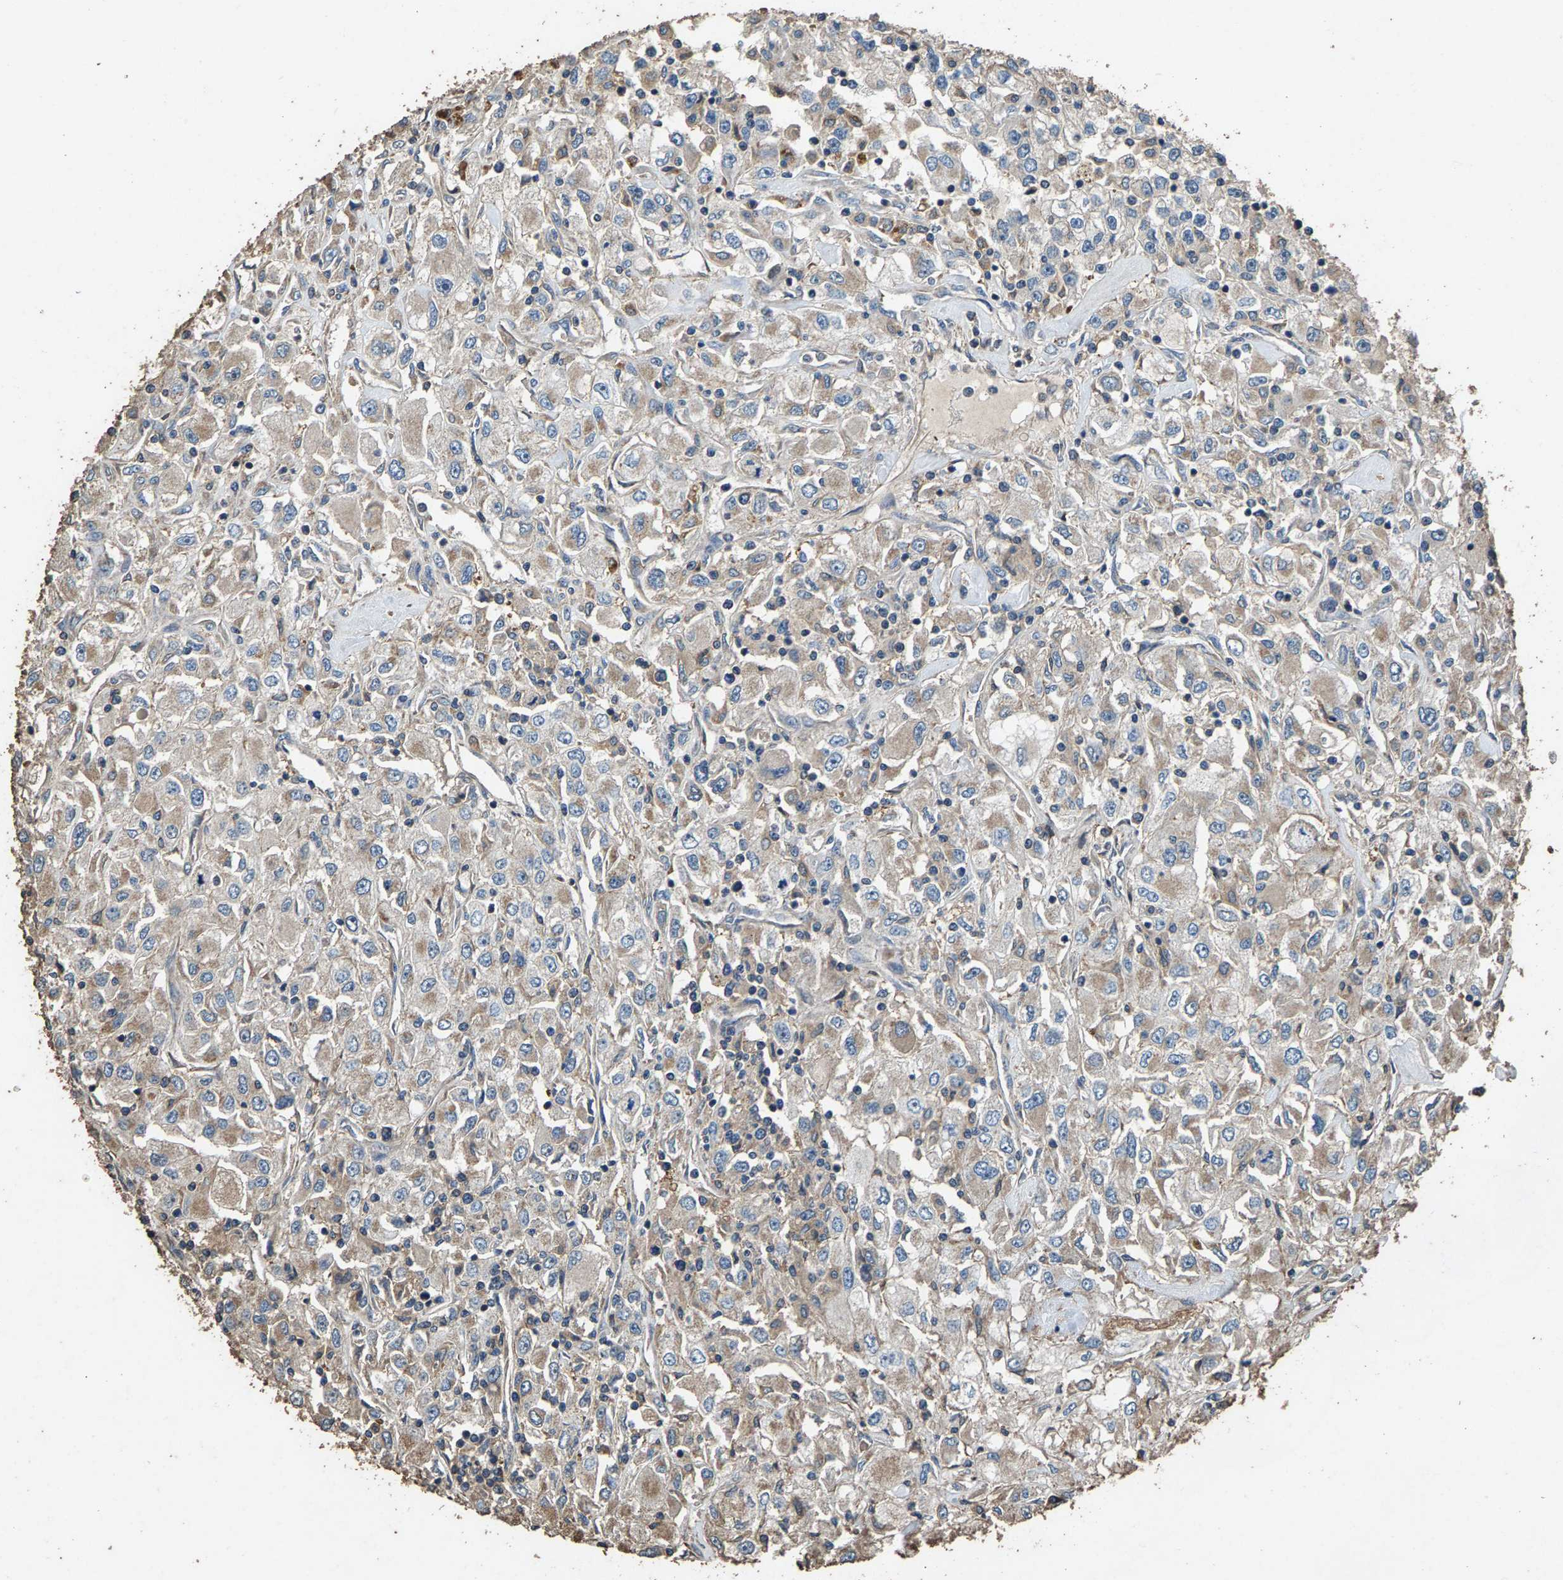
{"staining": {"intensity": "weak", "quantity": "25%-75%", "location": "cytoplasmic/membranous"}, "tissue": "renal cancer", "cell_type": "Tumor cells", "image_type": "cancer", "snomed": [{"axis": "morphology", "description": "Adenocarcinoma, NOS"}, {"axis": "topography", "description": "Kidney"}], "caption": "A micrograph of renal cancer stained for a protein shows weak cytoplasmic/membranous brown staining in tumor cells.", "gene": "MRPL27", "patient": {"sex": "female", "age": 52}}